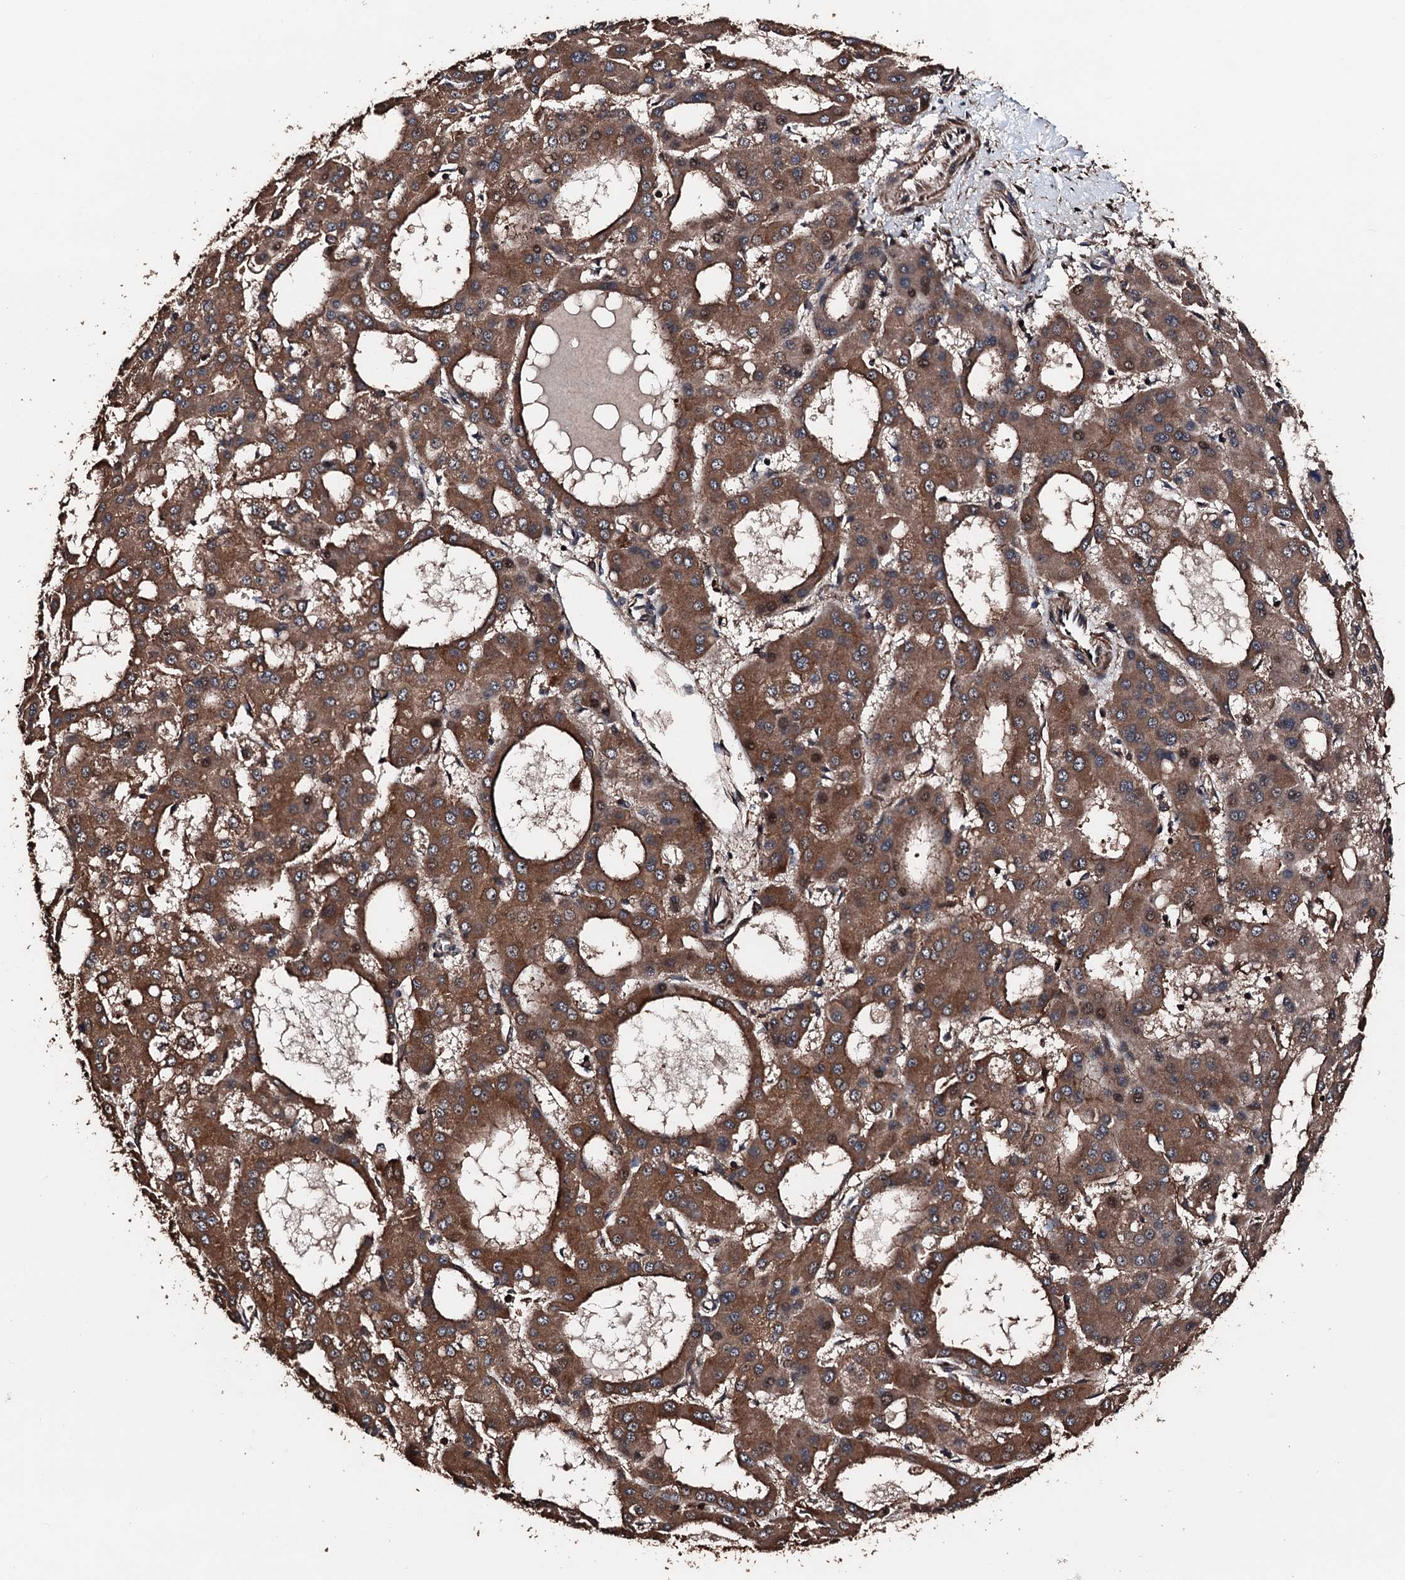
{"staining": {"intensity": "moderate", "quantity": ">75%", "location": "cytoplasmic/membranous"}, "tissue": "liver cancer", "cell_type": "Tumor cells", "image_type": "cancer", "snomed": [{"axis": "morphology", "description": "Carcinoma, Hepatocellular, NOS"}, {"axis": "topography", "description": "Liver"}], "caption": "Tumor cells exhibit medium levels of moderate cytoplasmic/membranous staining in approximately >75% of cells in human liver cancer.", "gene": "KIF18A", "patient": {"sex": "male", "age": 47}}